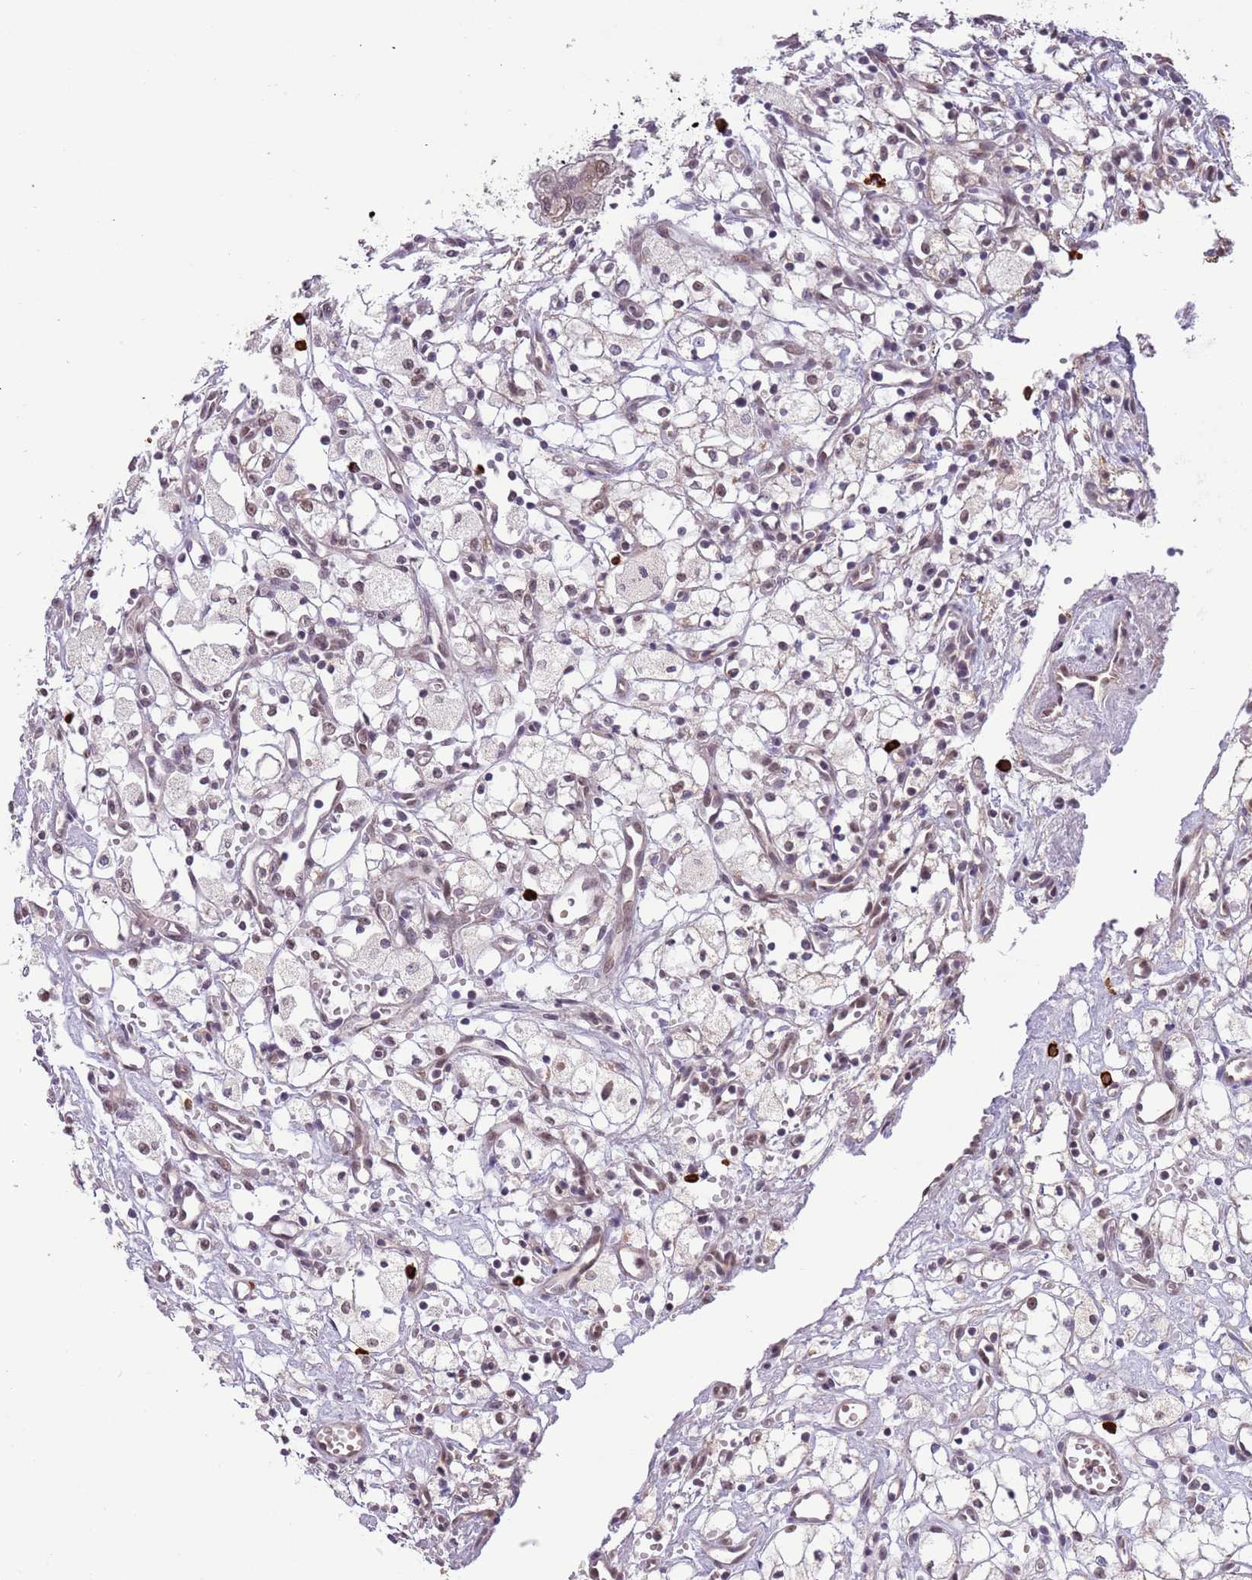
{"staining": {"intensity": "weak", "quantity": "25%-75%", "location": "nuclear"}, "tissue": "renal cancer", "cell_type": "Tumor cells", "image_type": "cancer", "snomed": [{"axis": "morphology", "description": "Adenocarcinoma, NOS"}, {"axis": "topography", "description": "Kidney"}], "caption": "The image exhibits staining of renal cancer (adenocarcinoma), revealing weak nuclear protein expression (brown color) within tumor cells.", "gene": "FAM120AOS", "patient": {"sex": "male", "age": 59}}